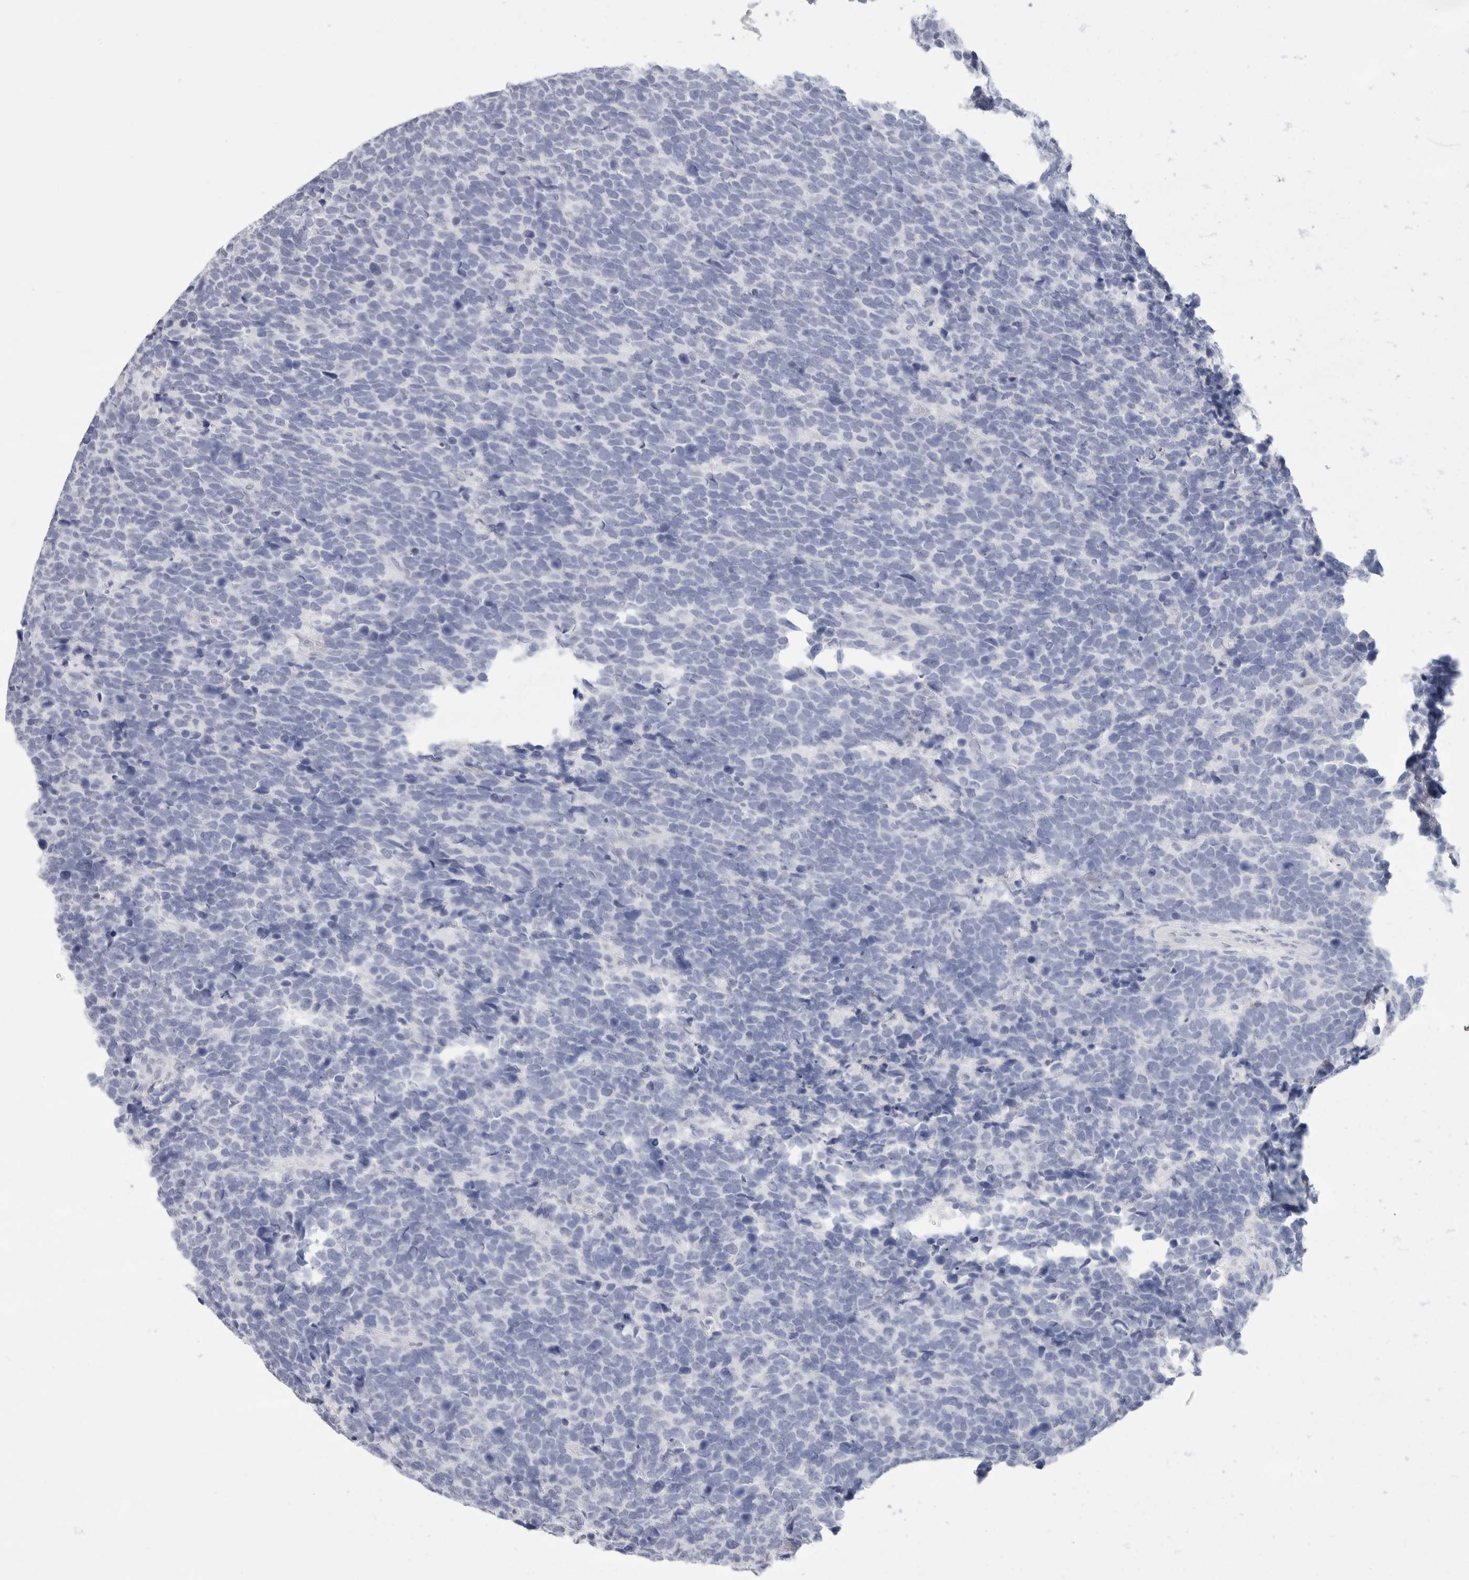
{"staining": {"intensity": "negative", "quantity": "none", "location": "none"}, "tissue": "urothelial cancer", "cell_type": "Tumor cells", "image_type": "cancer", "snomed": [{"axis": "morphology", "description": "Urothelial carcinoma, High grade"}, {"axis": "topography", "description": "Urinary bladder"}], "caption": "DAB immunohistochemical staining of human urothelial carcinoma (high-grade) shows no significant expression in tumor cells.", "gene": "IL6", "patient": {"sex": "female", "age": 82}}